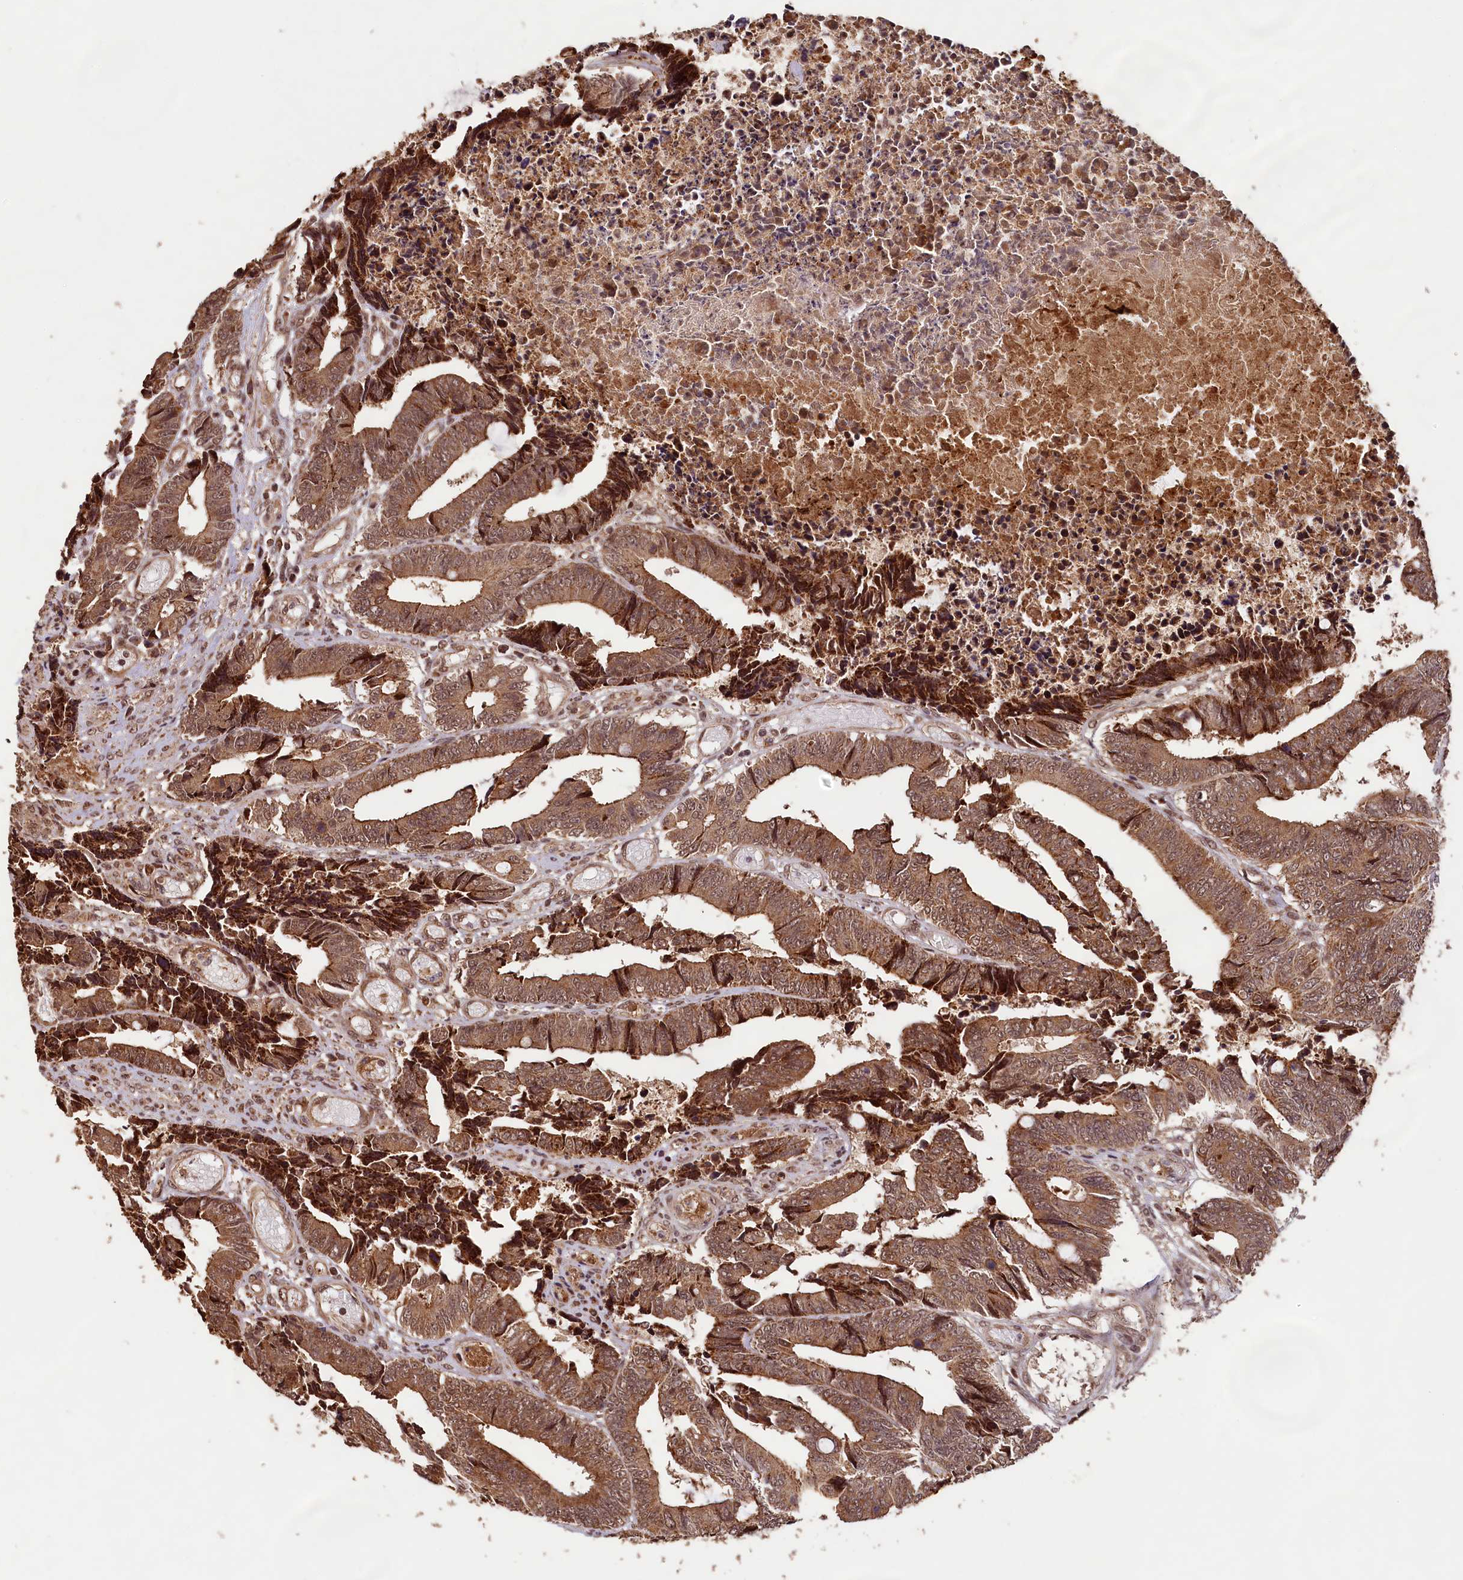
{"staining": {"intensity": "moderate", "quantity": ">75%", "location": "cytoplasmic/membranous,nuclear"}, "tissue": "colorectal cancer", "cell_type": "Tumor cells", "image_type": "cancer", "snomed": [{"axis": "morphology", "description": "Adenocarcinoma, NOS"}, {"axis": "topography", "description": "Rectum"}], "caption": "The image reveals a brown stain indicating the presence of a protein in the cytoplasmic/membranous and nuclear of tumor cells in colorectal adenocarcinoma.", "gene": "SHPRH", "patient": {"sex": "male", "age": 84}}